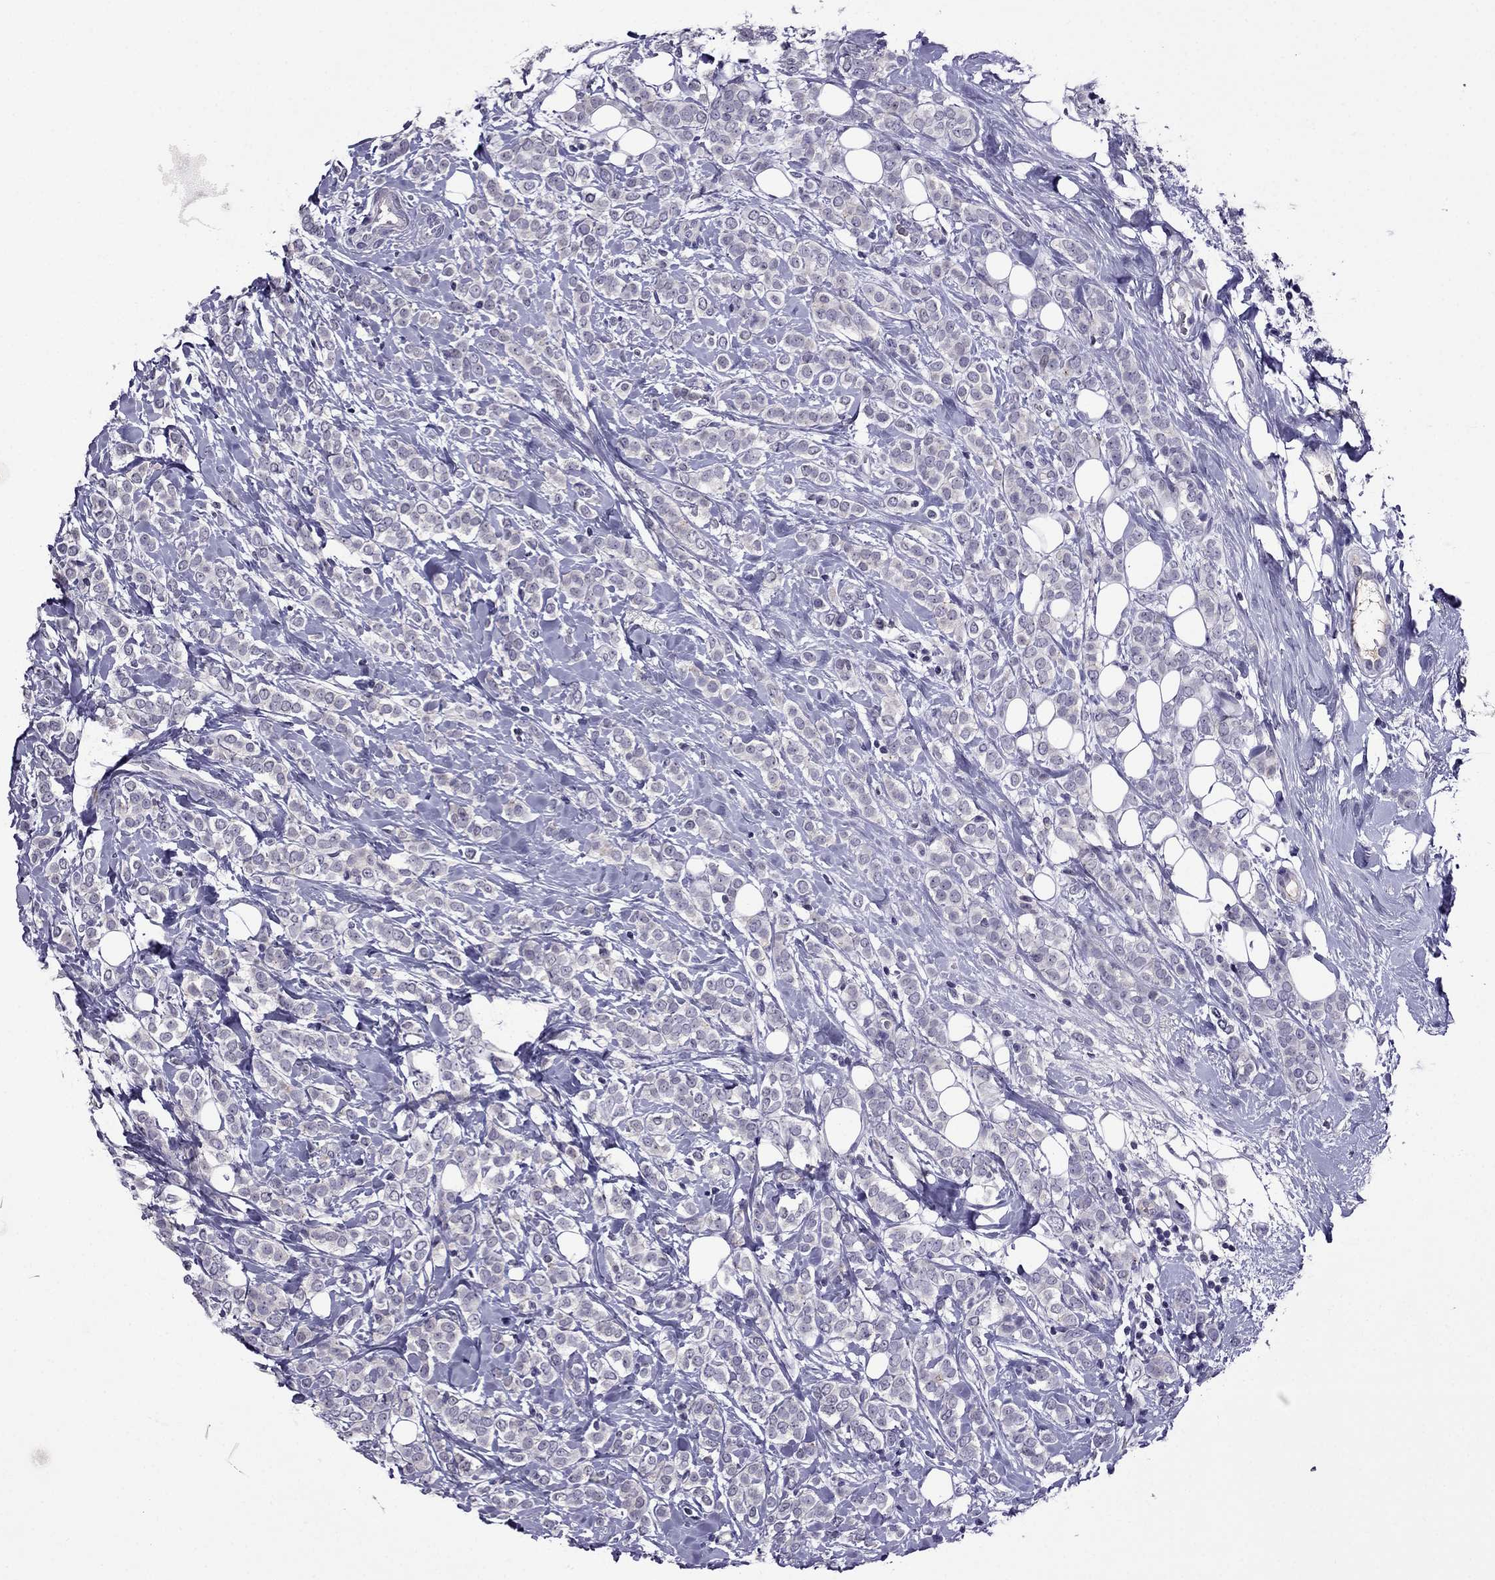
{"staining": {"intensity": "negative", "quantity": "none", "location": "none"}, "tissue": "breast cancer", "cell_type": "Tumor cells", "image_type": "cancer", "snomed": [{"axis": "morphology", "description": "Lobular carcinoma"}, {"axis": "topography", "description": "Breast"}], "caption": "Breast lobular carcinoma was stained to show a protein in brown. There is no significant positivity in tumor cells.", "gene": "SPTBN4", "patient": {"sex": "female", "age": 49}}